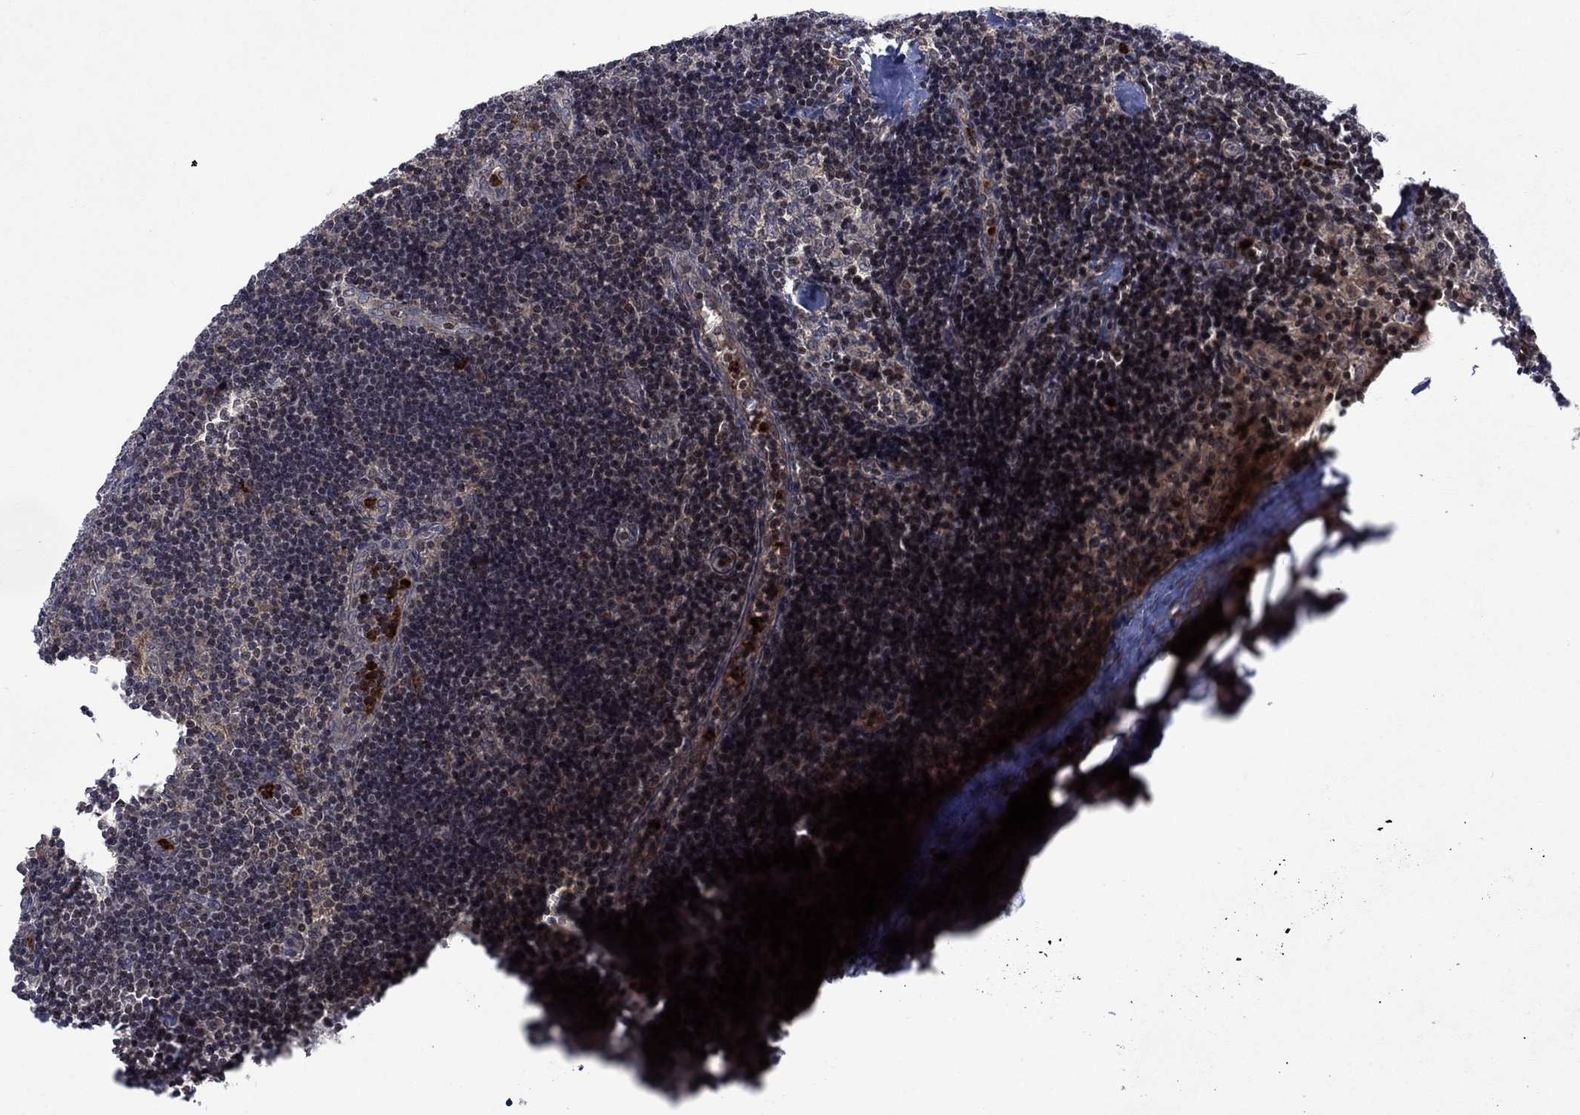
{"staining": {"intensity": "negative", "quantity": "none", "location": "none"}, "tissue": "lymph node", "cell_type": "Non-germinal center cells", "image_type": "normal", "snomed": [{"axis": "morphology", "description": "Normal tissue, NOS"}, {"axis": "topography", "description": "Lymph node"}], "caption": "IHC of benign lymph node demonstrates no staining in non-germinal center cells. Nuclei are stained in blue.", "gene": "TMEM33", "patient": {"sex": "female", "age": 51}}